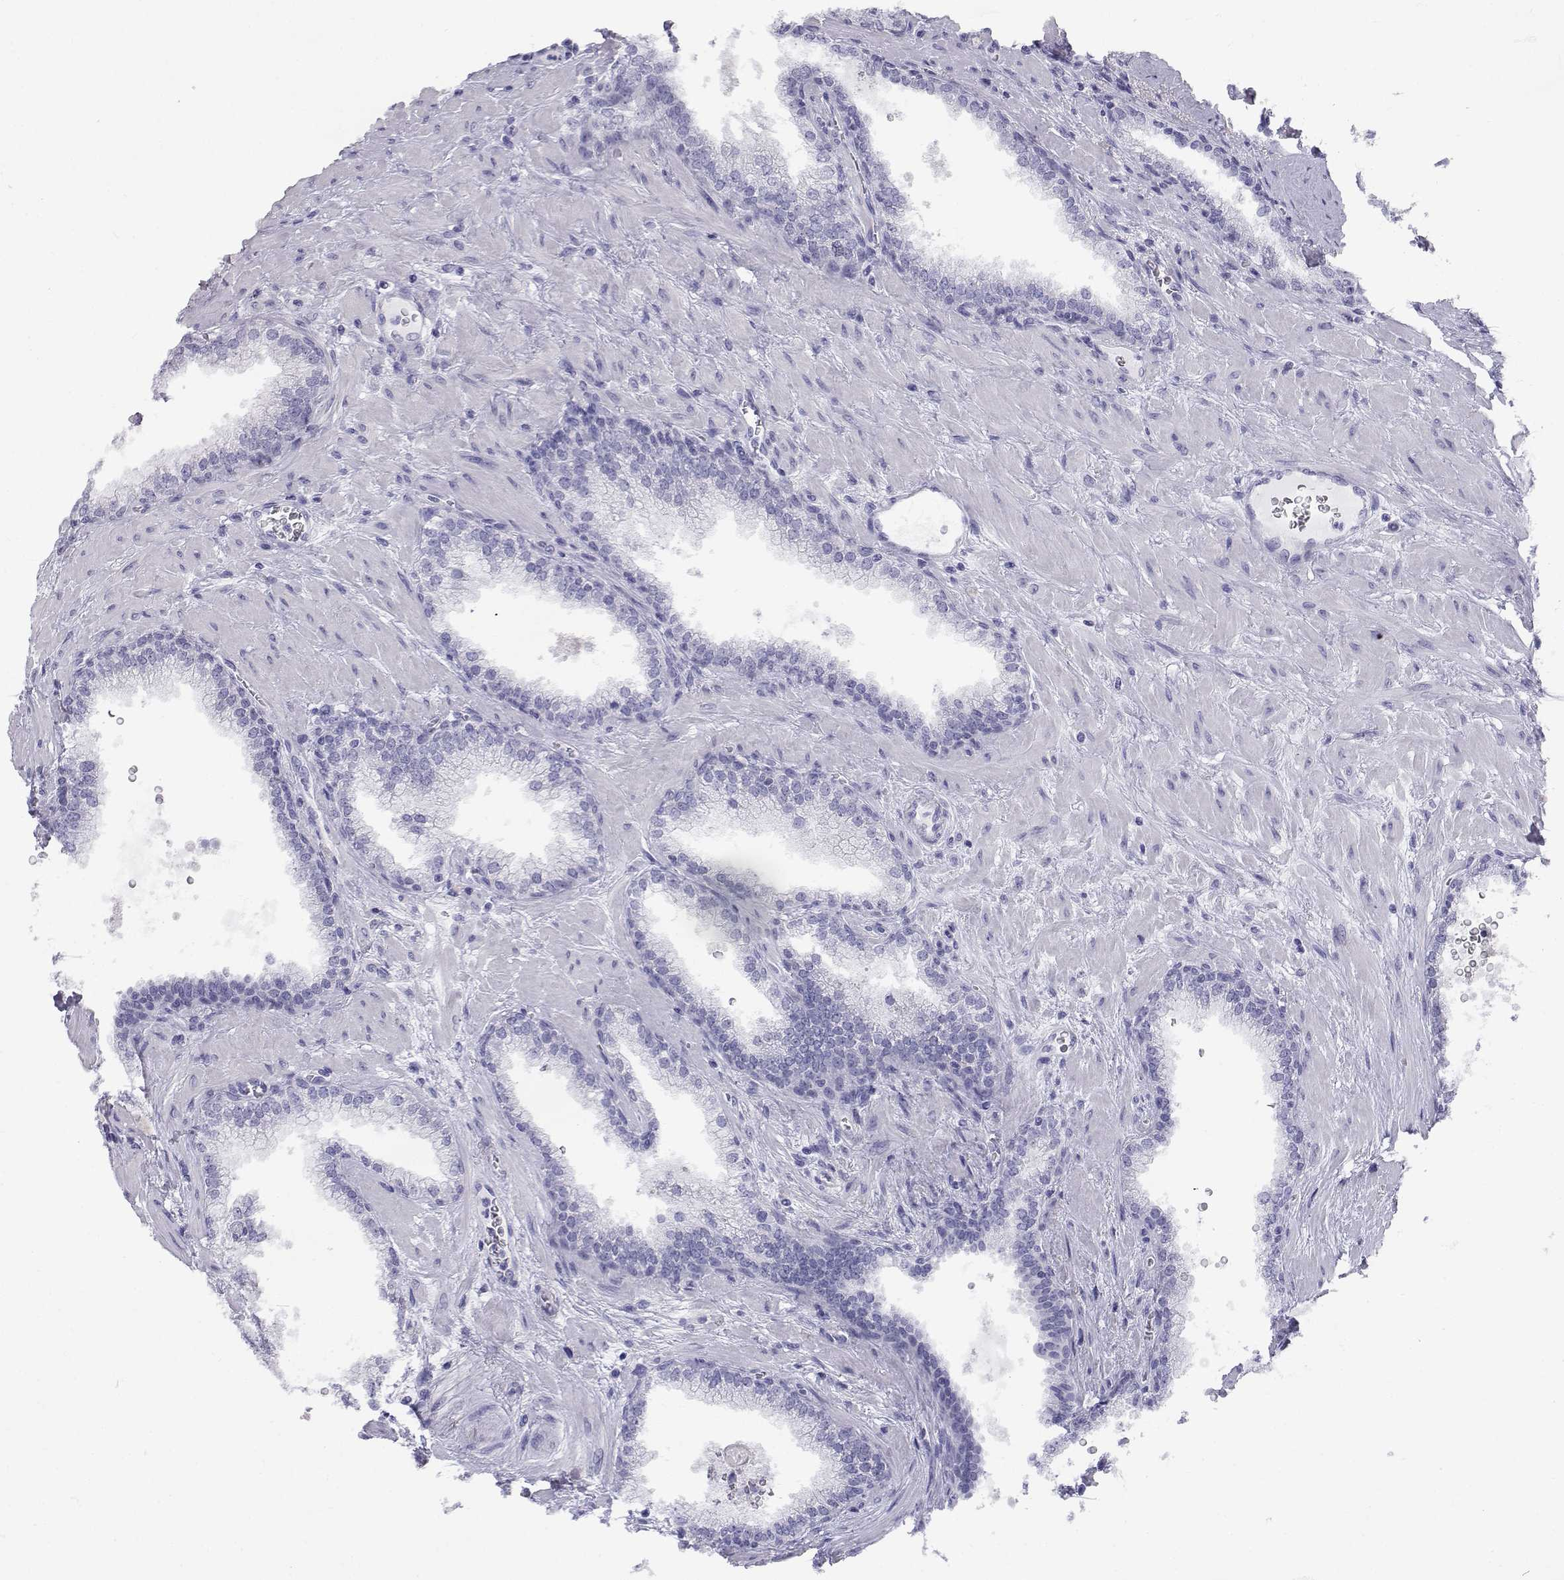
{"staining": {"intensity": "negative", "quantity": "none", "location": "none"}, "tissue": "prostate cancer", "cell_type": "Tumor cells", "image_type": "cancer", "snomed": [{"axis": "morphology", "description": "Adenocarcinoma, NOS"}, {"axis": "topography", "description": "Prostate"}], "caption": "There is no significant staining in tumor cells of adenocarcinoma (prostate).", "gene": "SLC6A3", "patient": {"sex": "male", "age": 67}}